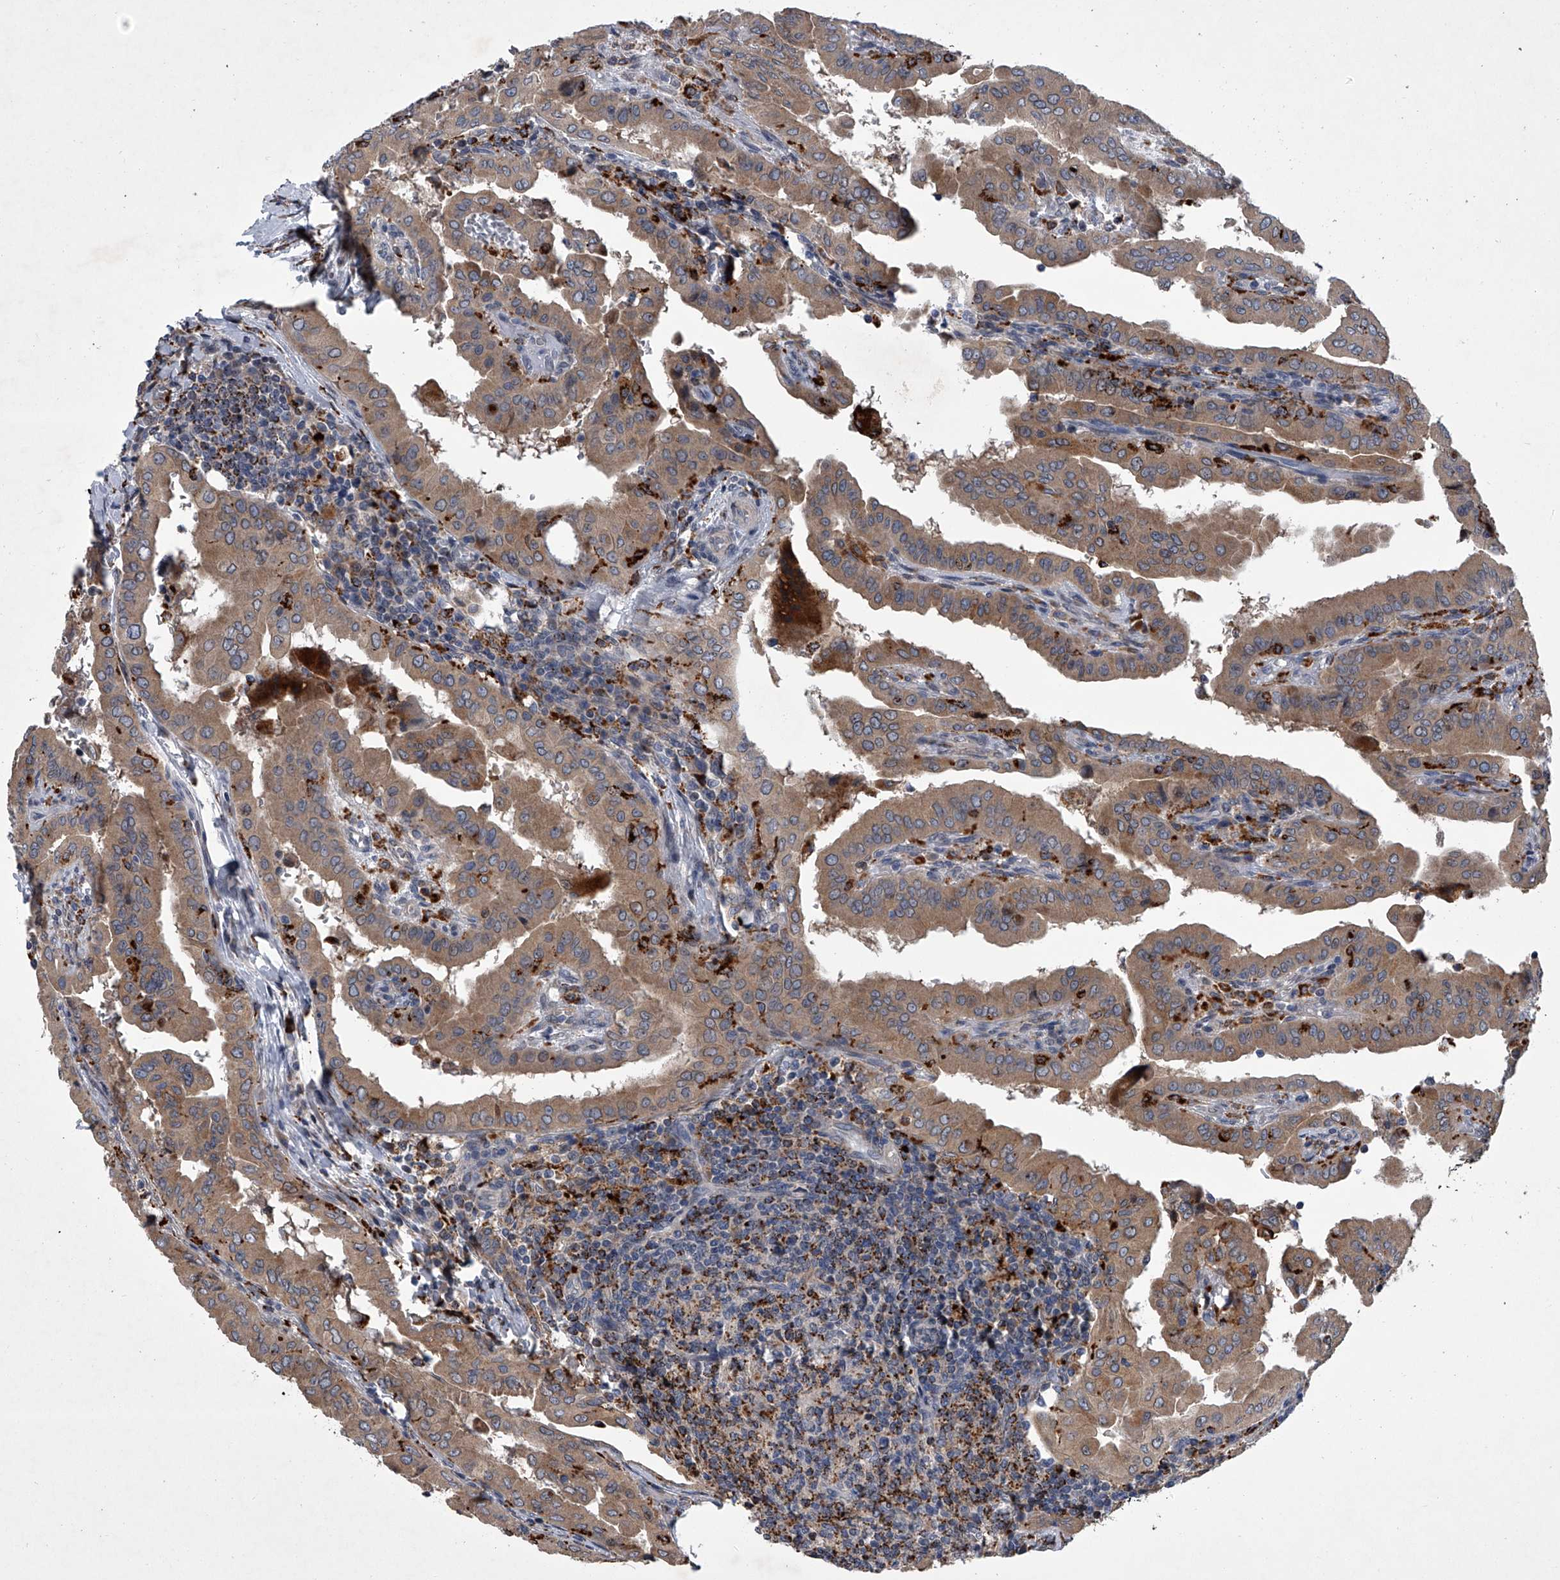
{"staining": {"intensity": "moderate", "quantity": ">75%", "location": "cytoplasmic/membranous"}, "tissue": "thyroid cancer", "cell_type": "Tumor cells", "image_type": "cancer", "snomed": [{"axis": "morphology", "description": "Papillary adenocarcinoma, NOS"}, {"axis": "topography", "description": "Thyroid gland"}], "caption": "Brown immunohistochemical staining in papillary adenocarcinoma (thyroid) demonstrates moderate cytoplasmic/membranous staining in approximately >75% of tumor cells.", "gene": "TRIM8", "patient": {"sex": "male", "age": 33}}